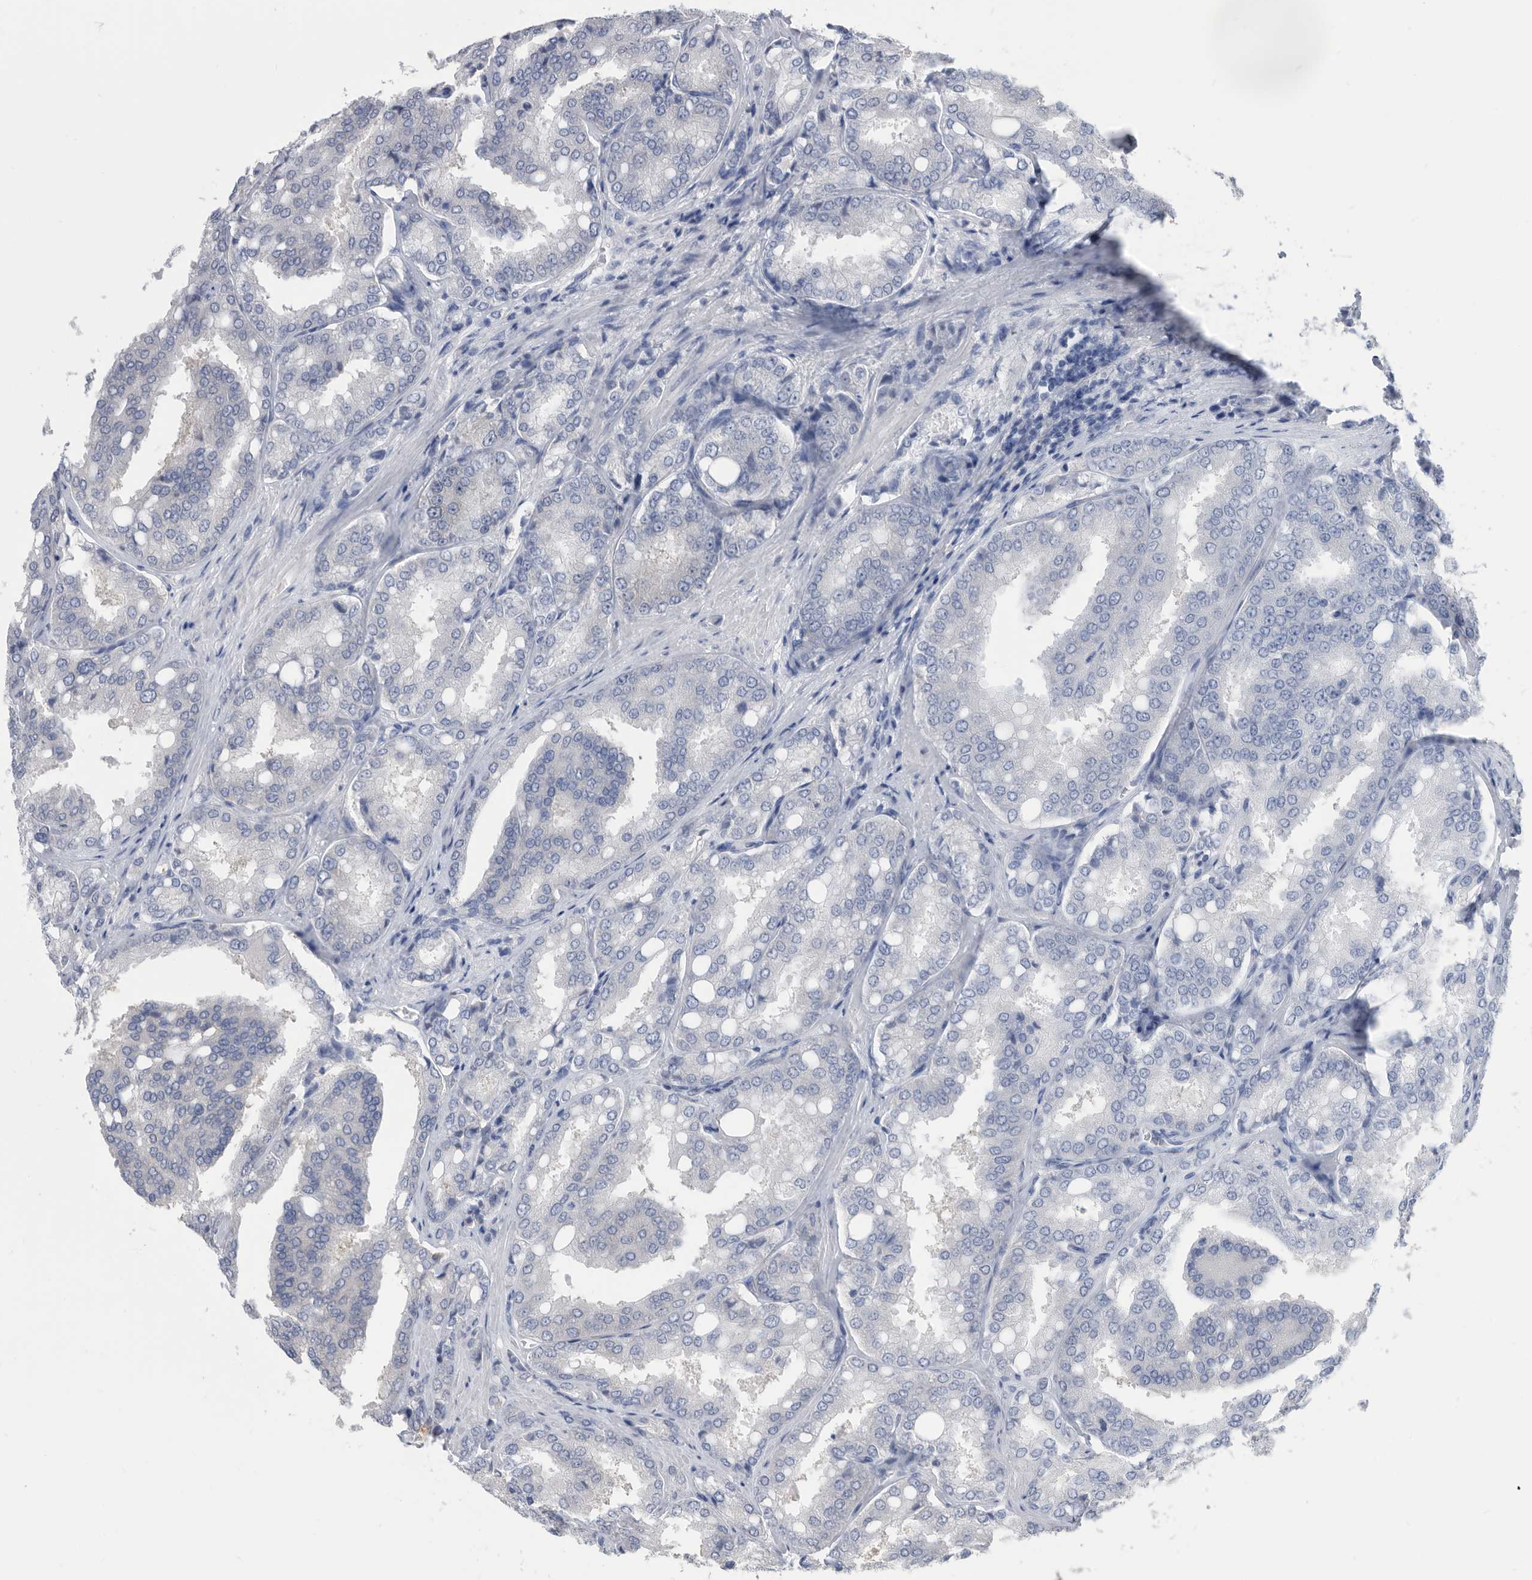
{"staining": {"intensity": "negative", "quantity": "none", "location": "none"}, "tissue": "prostate cancer", "cell_type": "Tumor cells", "image_type": "cancer", "snomed": [{"axis": "morphology", "description": "Adenocarcinoma, High grade"}, {"axis": "topography", "description": "Prostate"}], "caption": "An image of human prostate high-grade adenocarcinoma is negative for staining in tumor cells. (Brightfield microscopy of DAB IHC at high magnification).", "gene": "CCT4", "patient": {"sex": "male", "age": 50}}